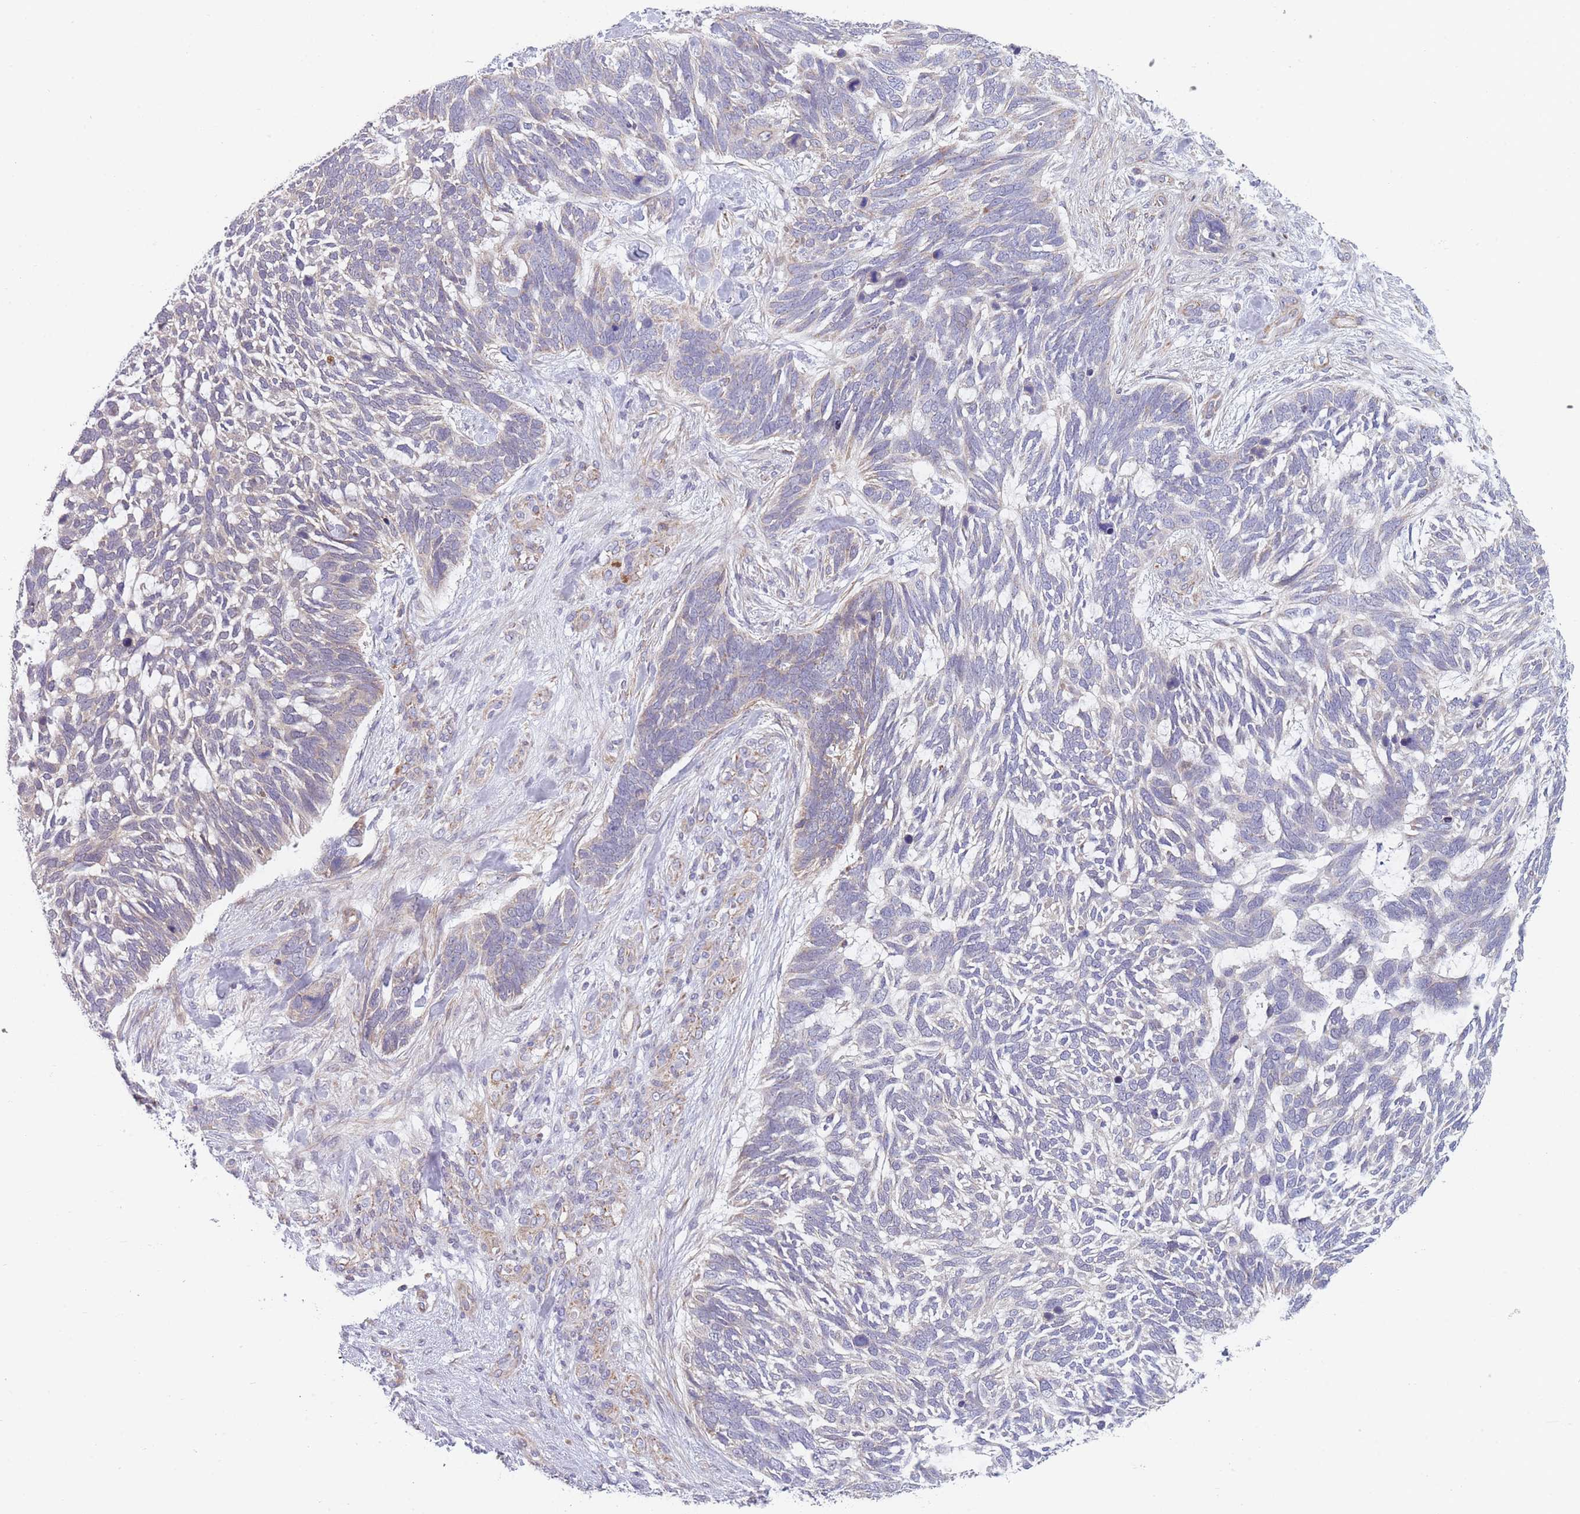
{"staining": {"intensity": "negative", "quantity": "none", "location": "none"}, "tissue": "skin cancer", "cell_type": "Tumor cells", "image_type": "cancer", "snomed": [{"axis": "morphology", "description": "Basal cell carcinoma"}, {"axis": "topography", "description": "Skin"}], "caption": "Protein analysis of skin basal cell carcinoma reveals no significant positivity in tumor cells.", "gene": "SMPD4", "patient": {"sex": "male", "age": 88}}